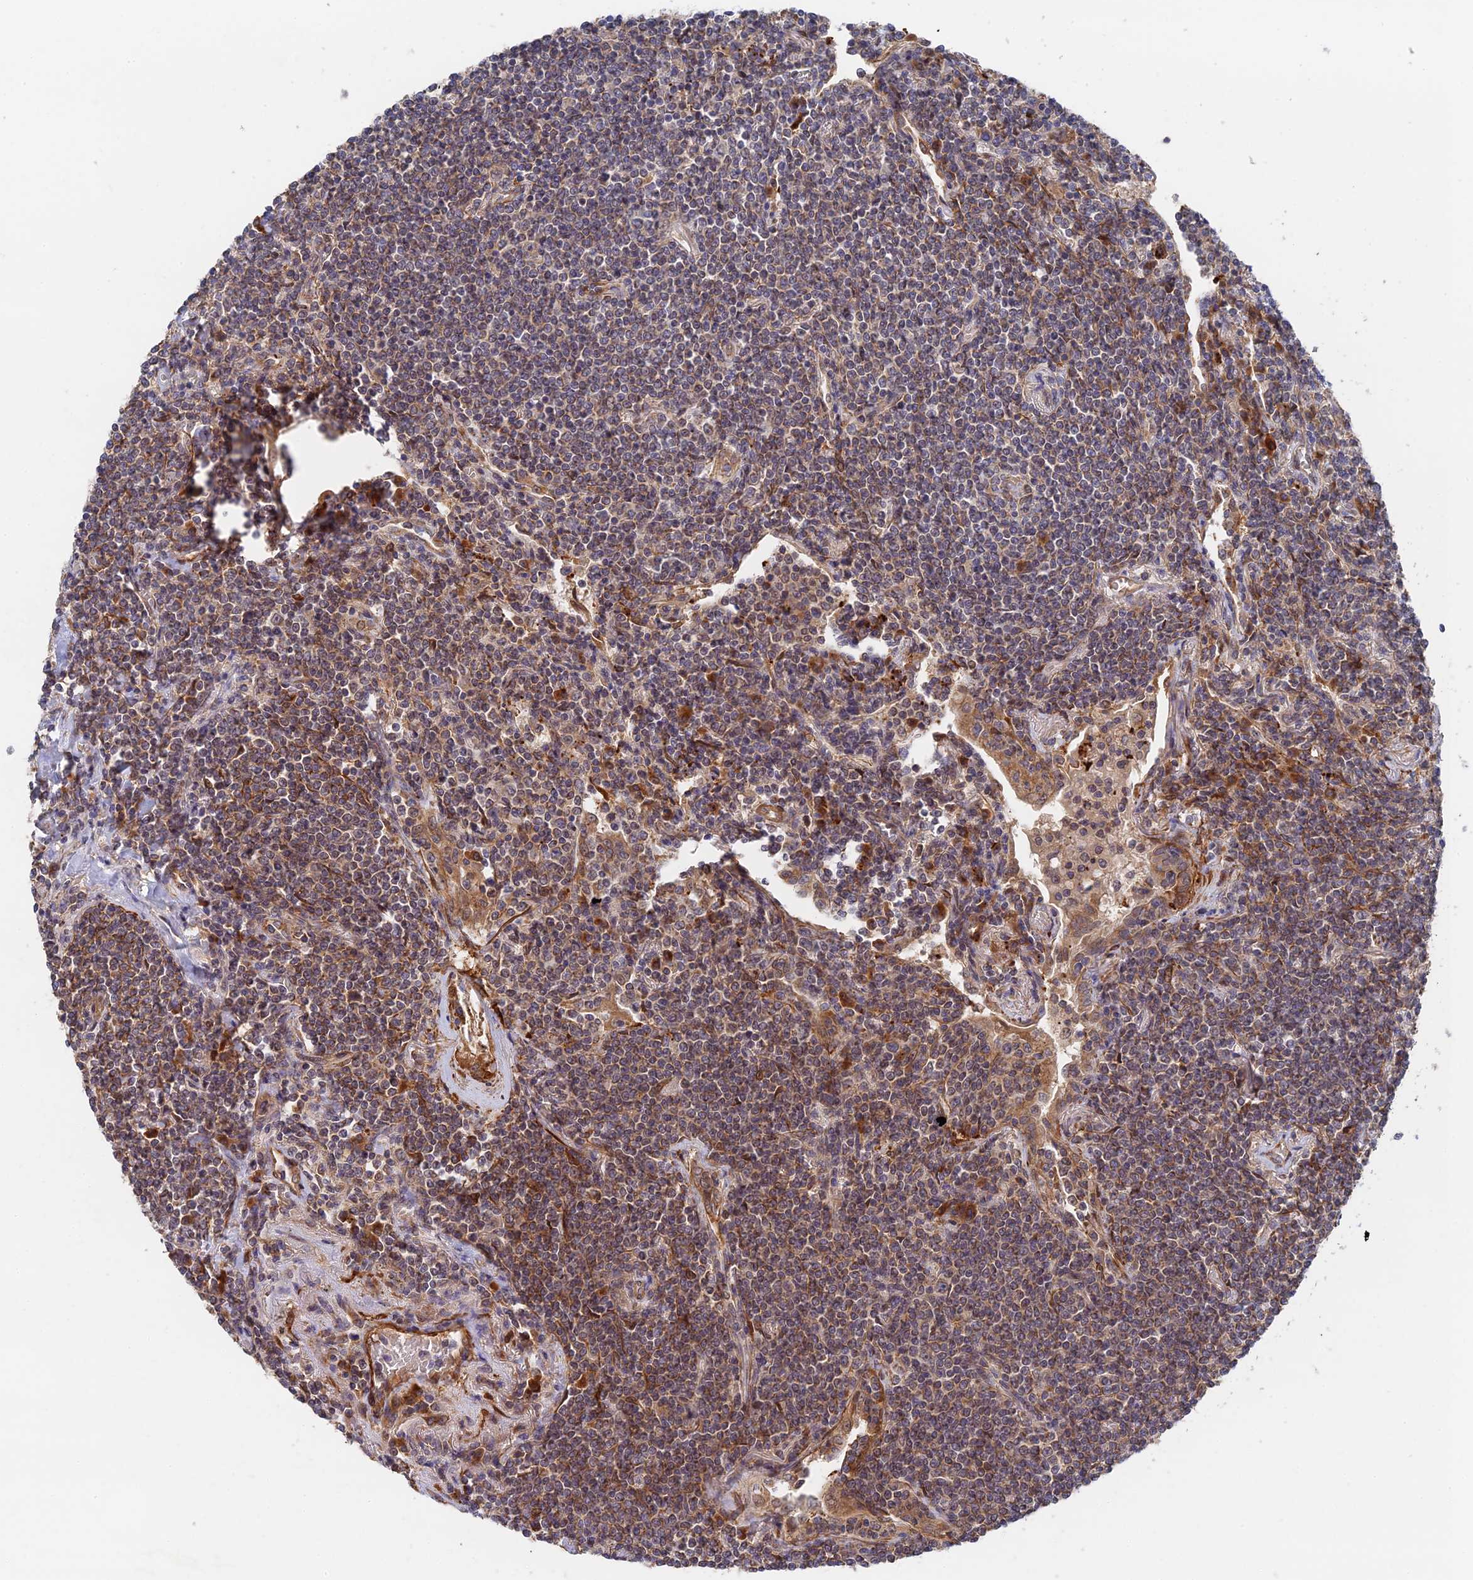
{"staining": {"intensity": "moderate", "quantity": "25%-75%", "location": "cytoplasmic/membranous"}, "tissue": "lymphoma", "cell_type": "Tumor cells", "image_type": "cancer", "snomed": [{"axis": "morphology", "description": "Malignant lymphoma, non-Hodgkin's type, Low grade"}, {"axis": "topography", "description": "Lung"}], "caption": "Lymphoma stained for a protein (brown) displays moderate cytoplasmic/membranous positive expression in about 25%-75% of tumor cells.", "gene": "ZNF320", "patient": {"sex": "female", "age": 71}}